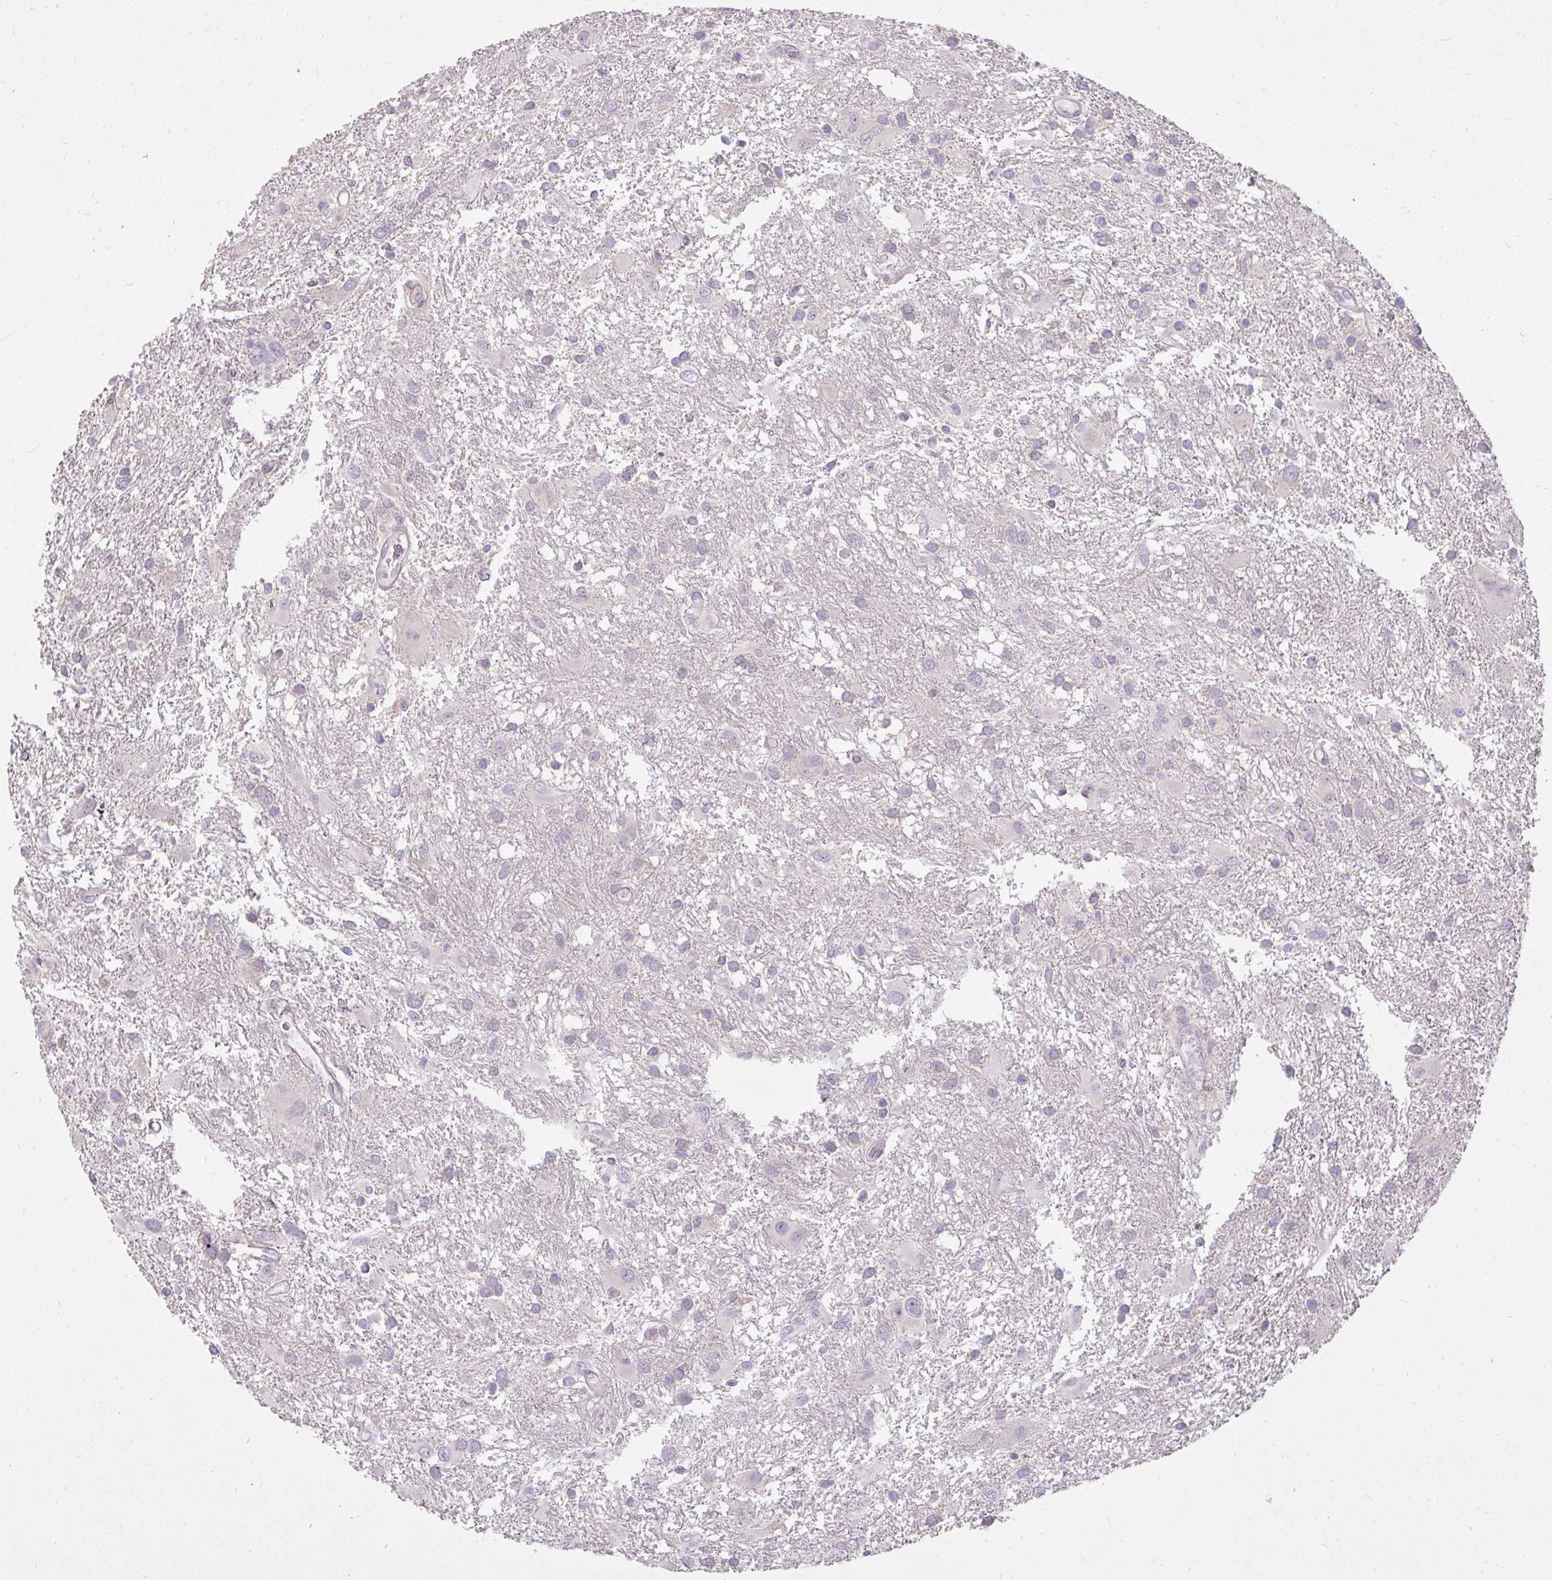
{"staining": {"intensity": "negative", "quantity": "none", "location": "none"}, "tissue": "glioma", "cell_type": "Tumor cells", "image_type": "cancer", "snomed": [{"axis": "morphology", "description": "Glioma, malignant, High grade"}, {"axis": "topography", "description": "Brain"}], "caption": "The immunohistochemistry histopathology image has no significant expression in tumor cells of glioma tissue.", "gene": "STRIP1", "patient": {"sex": "male", "age": 53}}